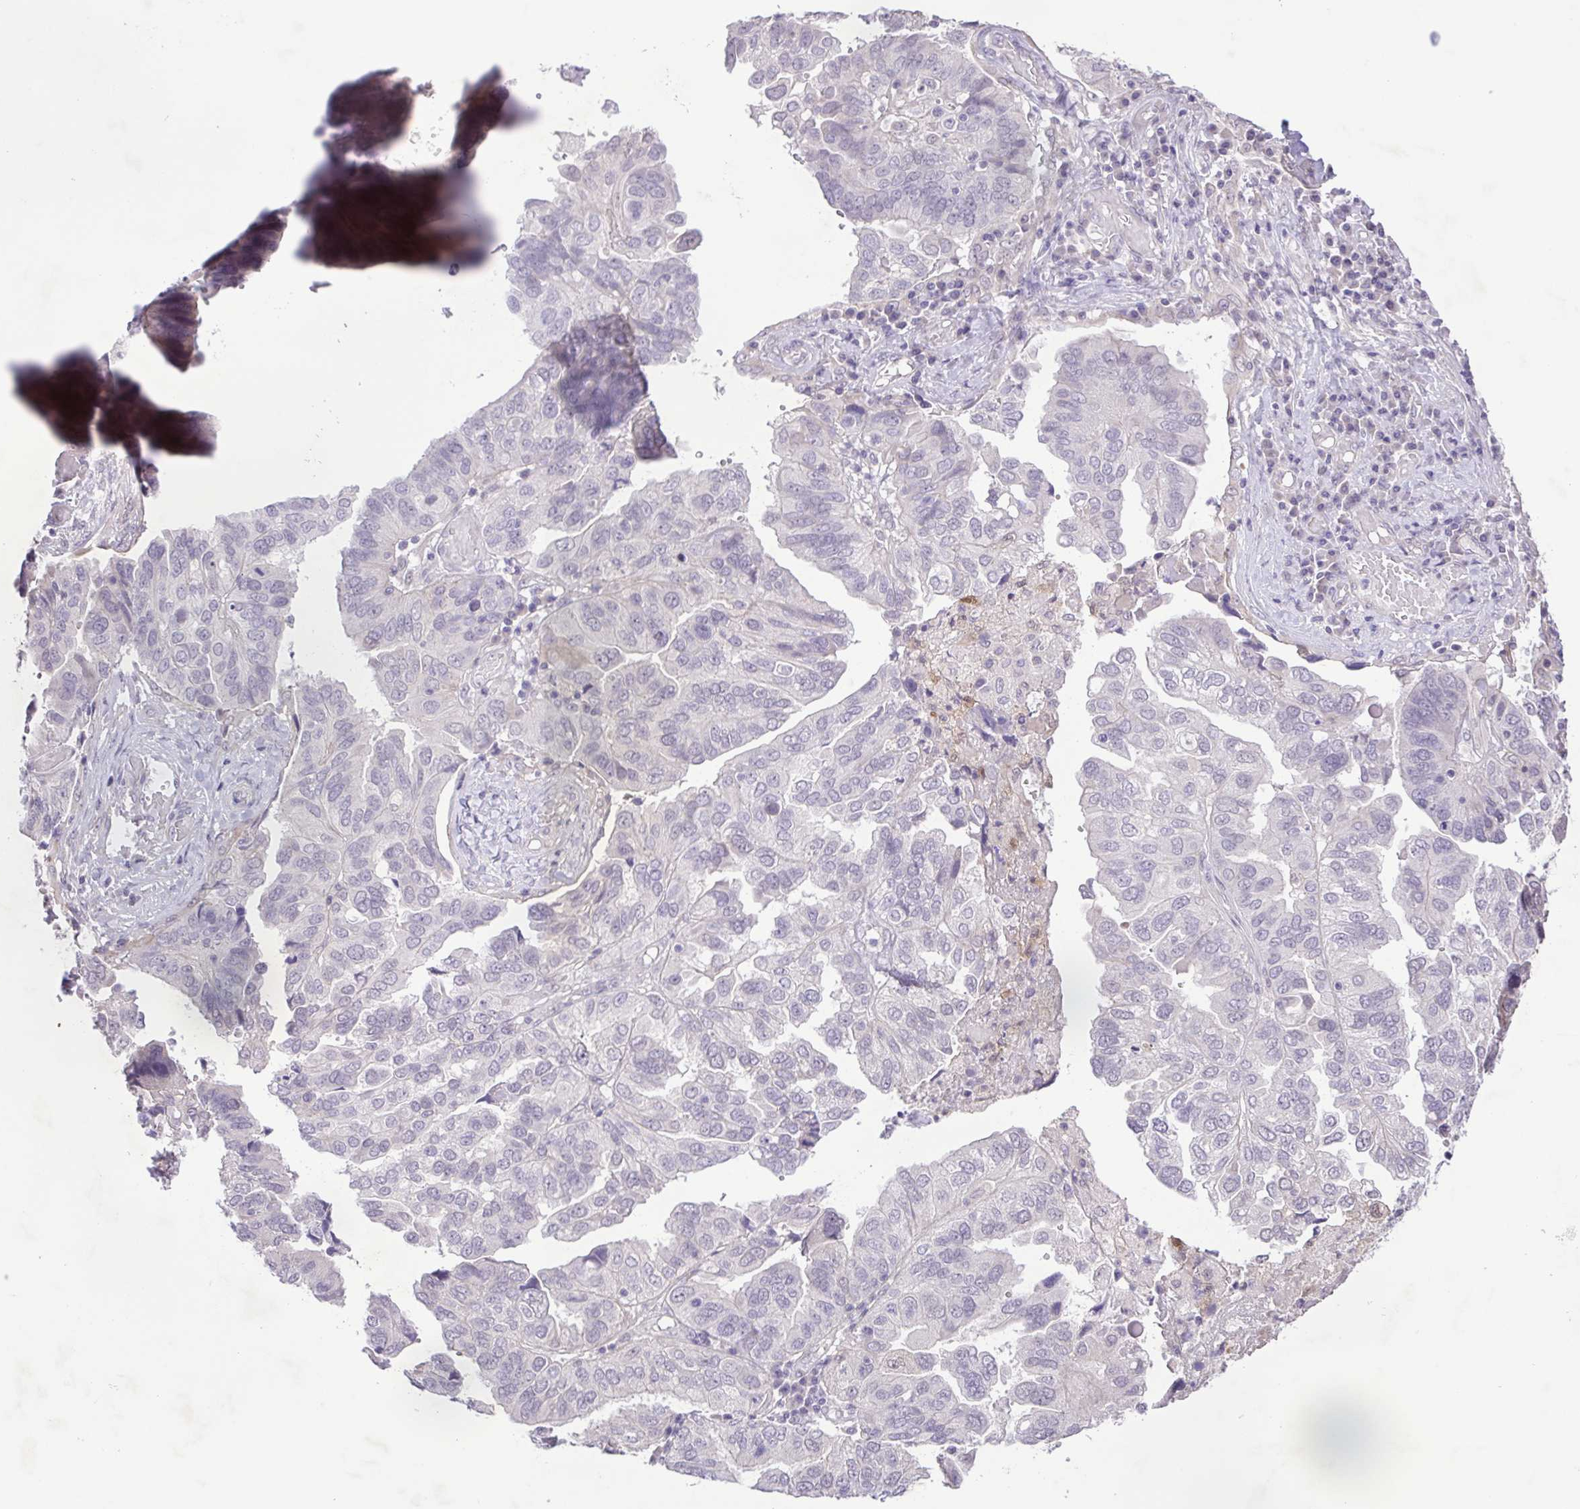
{"staining": {"intensity": "negative", "quantity": "none", "location": "none"}, "tissue": "ovarian cancer", "cell_type": "Tumor cells", "image_type": "cancer", "snomed": [{"axis": "morphology", "description": "Cystadenocarcinoma, serous, NOS"}, {"axis": "topography", "description": "Ovary"}], "caption": "IHC photomicrograph of neoplastic tissue: human serous cystadenocarcinoma (ovarian) stained with DAB demonstrates no significant protein staining in tumor cells. The staining is performed using DAB brown chromogen with nuclei counter-stained in using hematoxylin.", "gene": "IL1RN", "patient": {"sex": "female", "age": 79}}